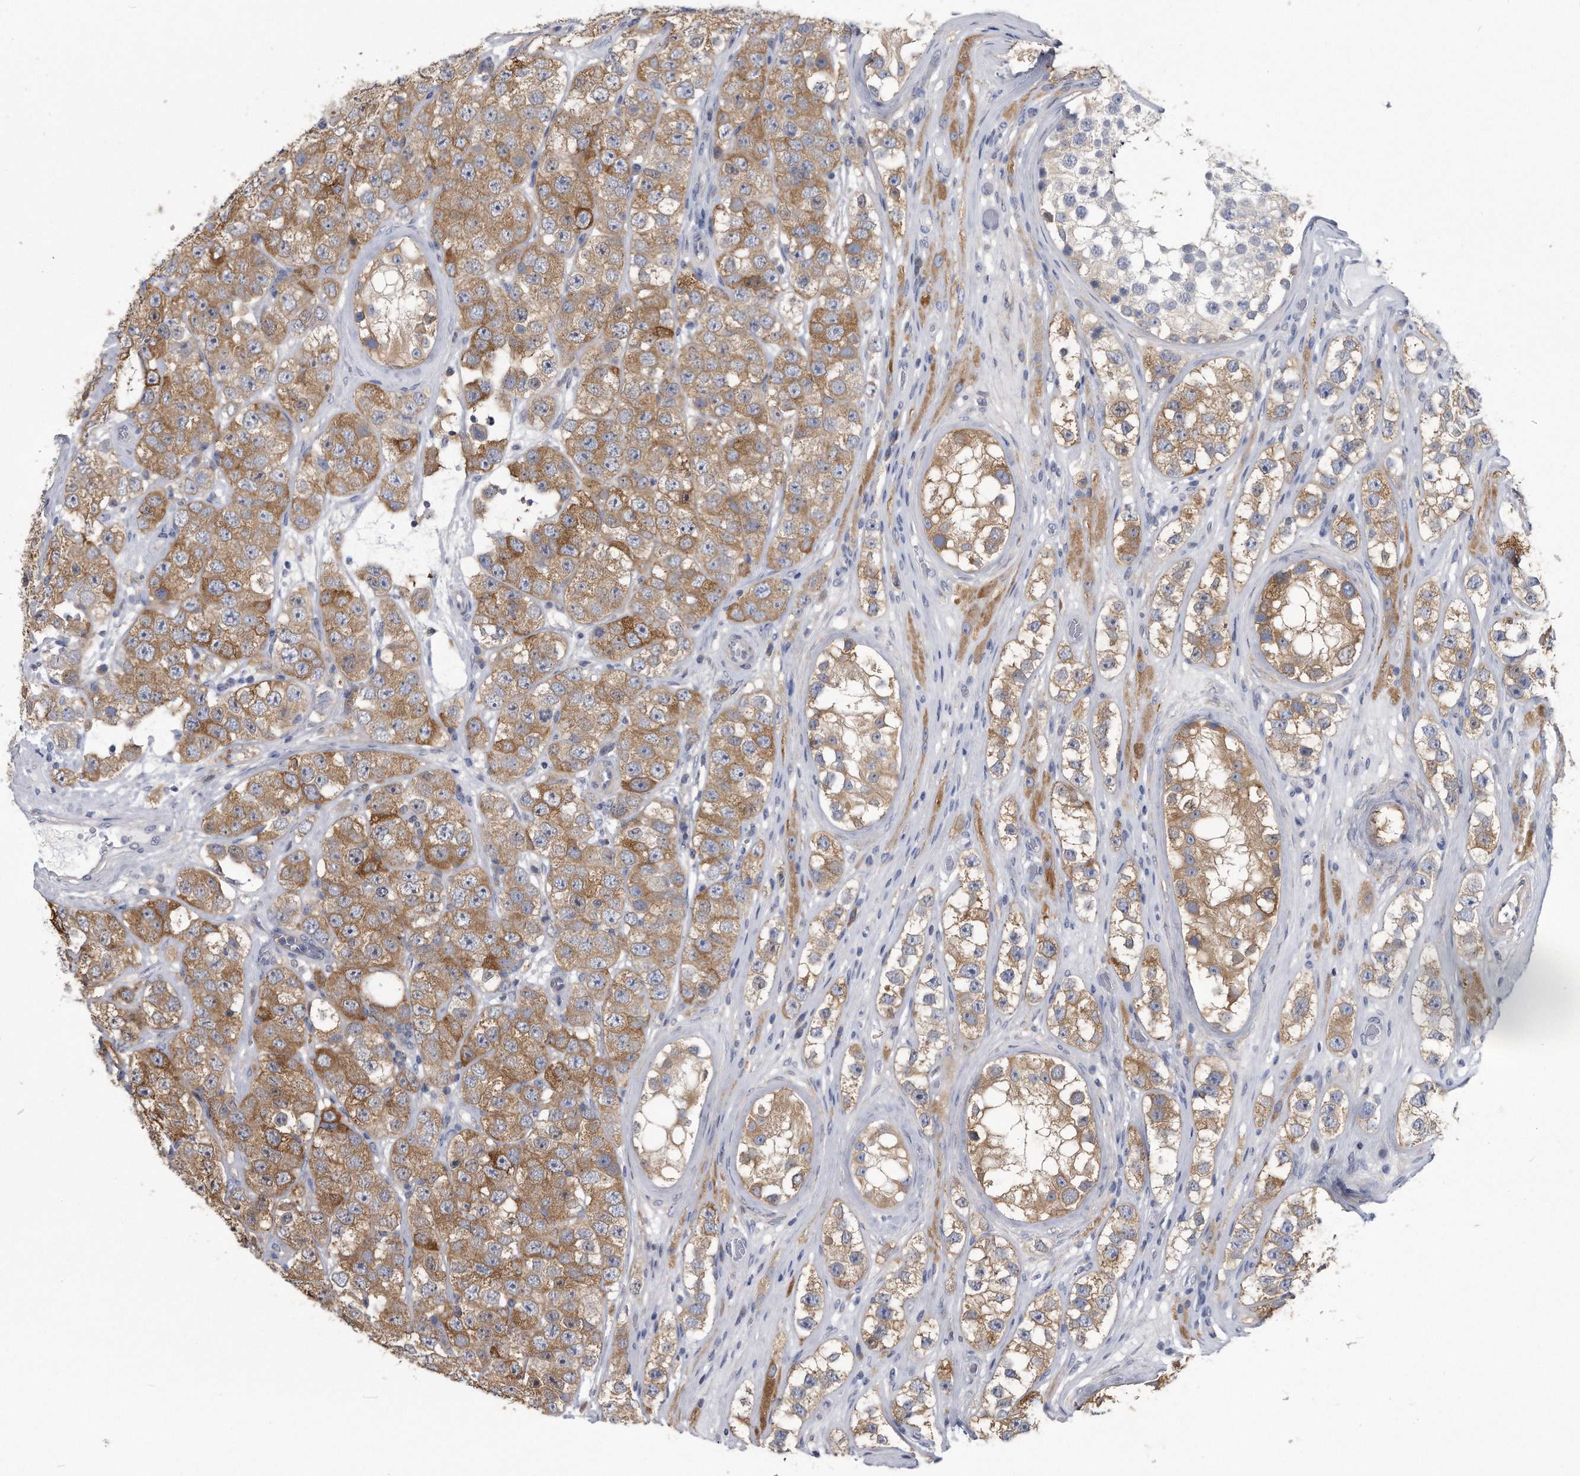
{"staining": {"intensity": "moderate", "quantity": ">75%", "location": "cytoplasmic/membranous"}, "tissue": "testis cancer", "cell_type": "Tumor cells", "image_type": "cancer", "snomed": [{"axis": "morphology", "description": "Seminoma, NOS"}, {"axis": "topography", "description": "Testis"}], "caption": "Immunohistochemical staining of testis cancer displays moderate cytoplasmic/membranous protein positivity in about >75% of tumor cells.", "gene": "PYGB", "patient": {"sex": "male", "age": 28}}